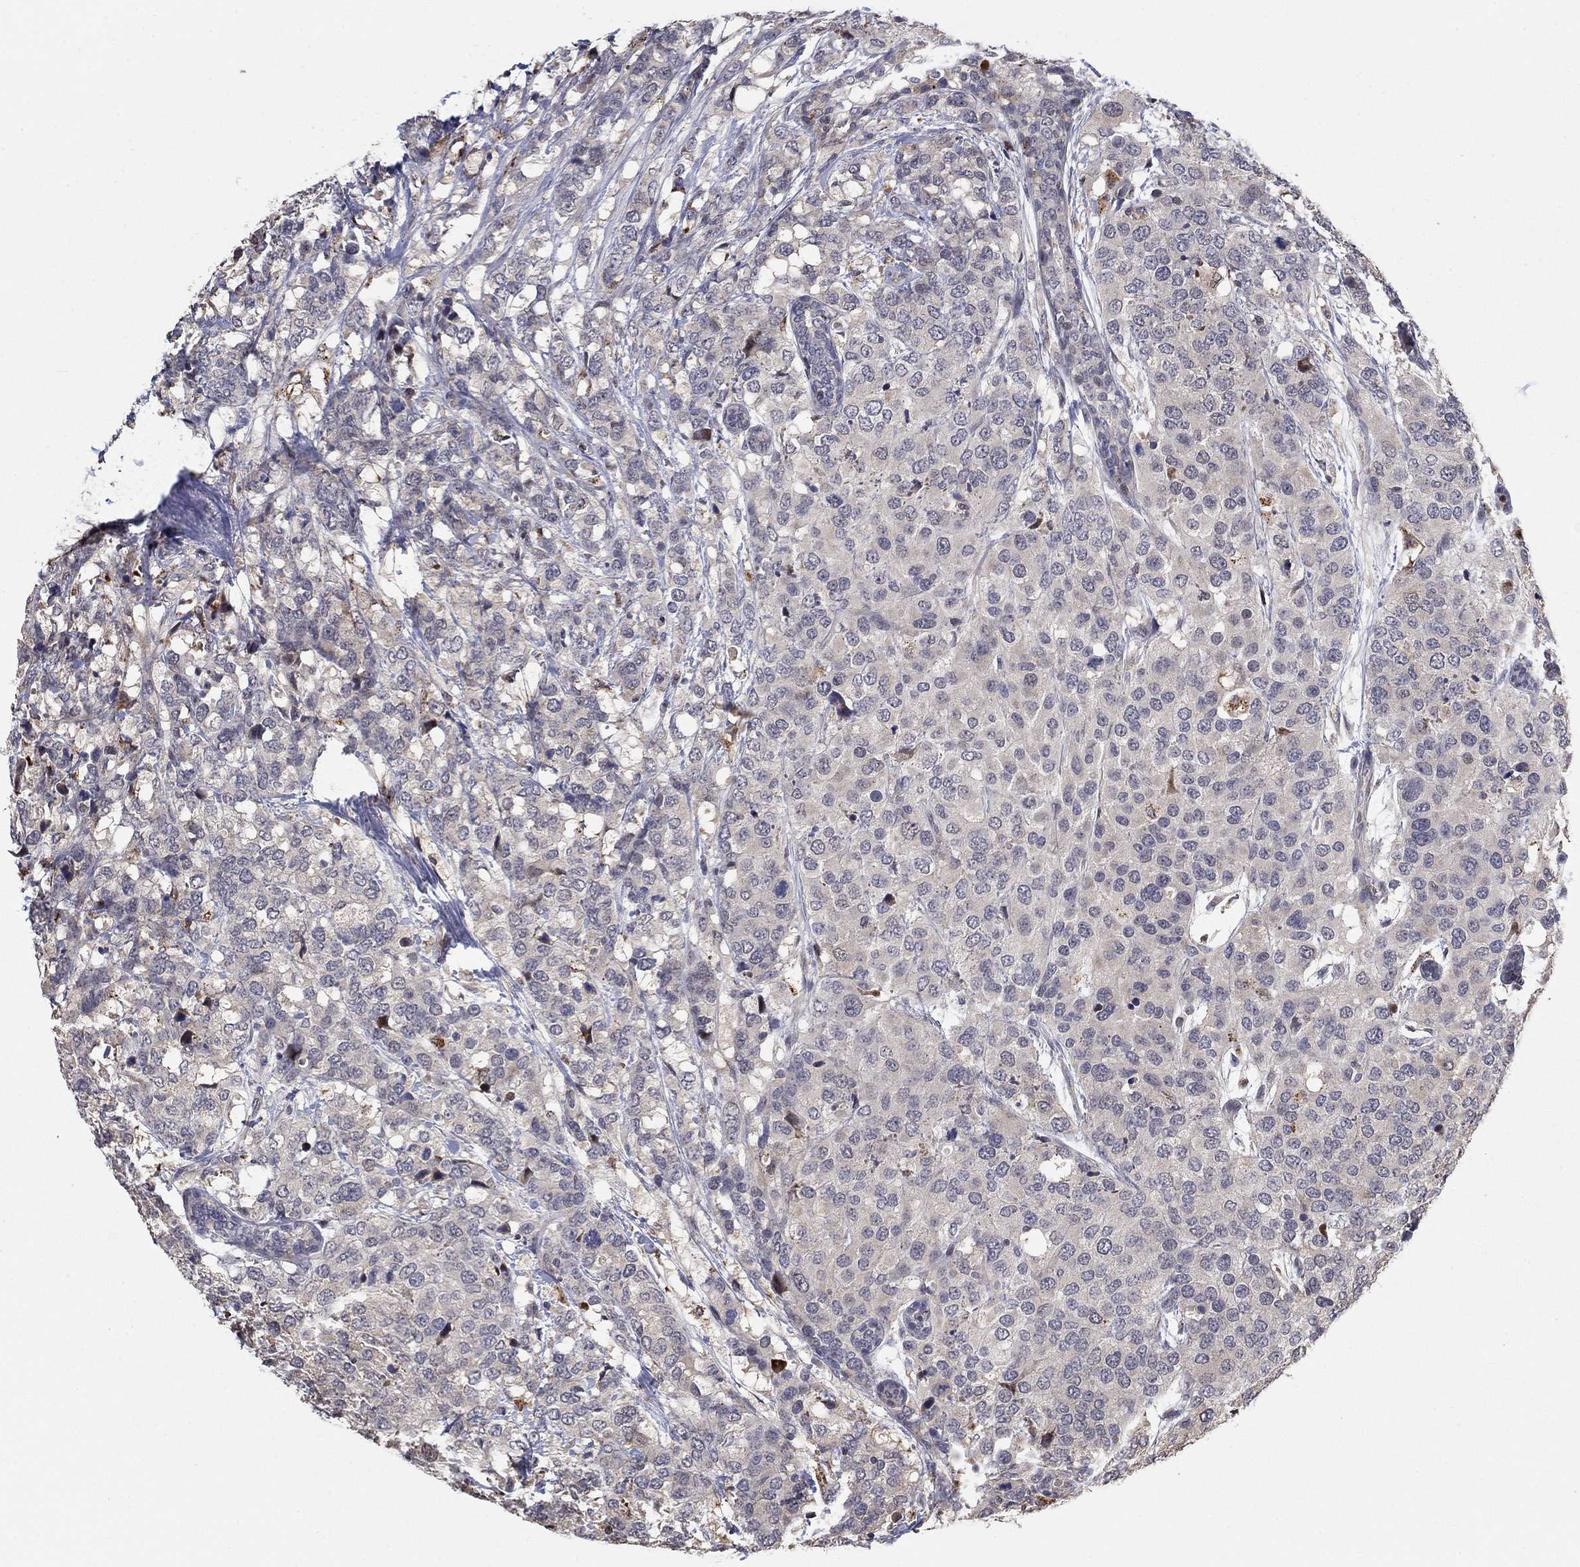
{"staining": {"intensity": "negative", "quantity": "none", "location": "none"}, "tissue": "breast cancer", "cell_type": "Tumor cells", "image_type": "cancer", "snomed": [{"axis": "morphology", "description": "Lobular carcinoma"}, {"axis": "topography", "description": "Breast"}], "caption": "The image shows no staining of tumor cells in breast cancer.", "gene": "LPCAT4", "patient": {"sex": "female", "age": 59}}